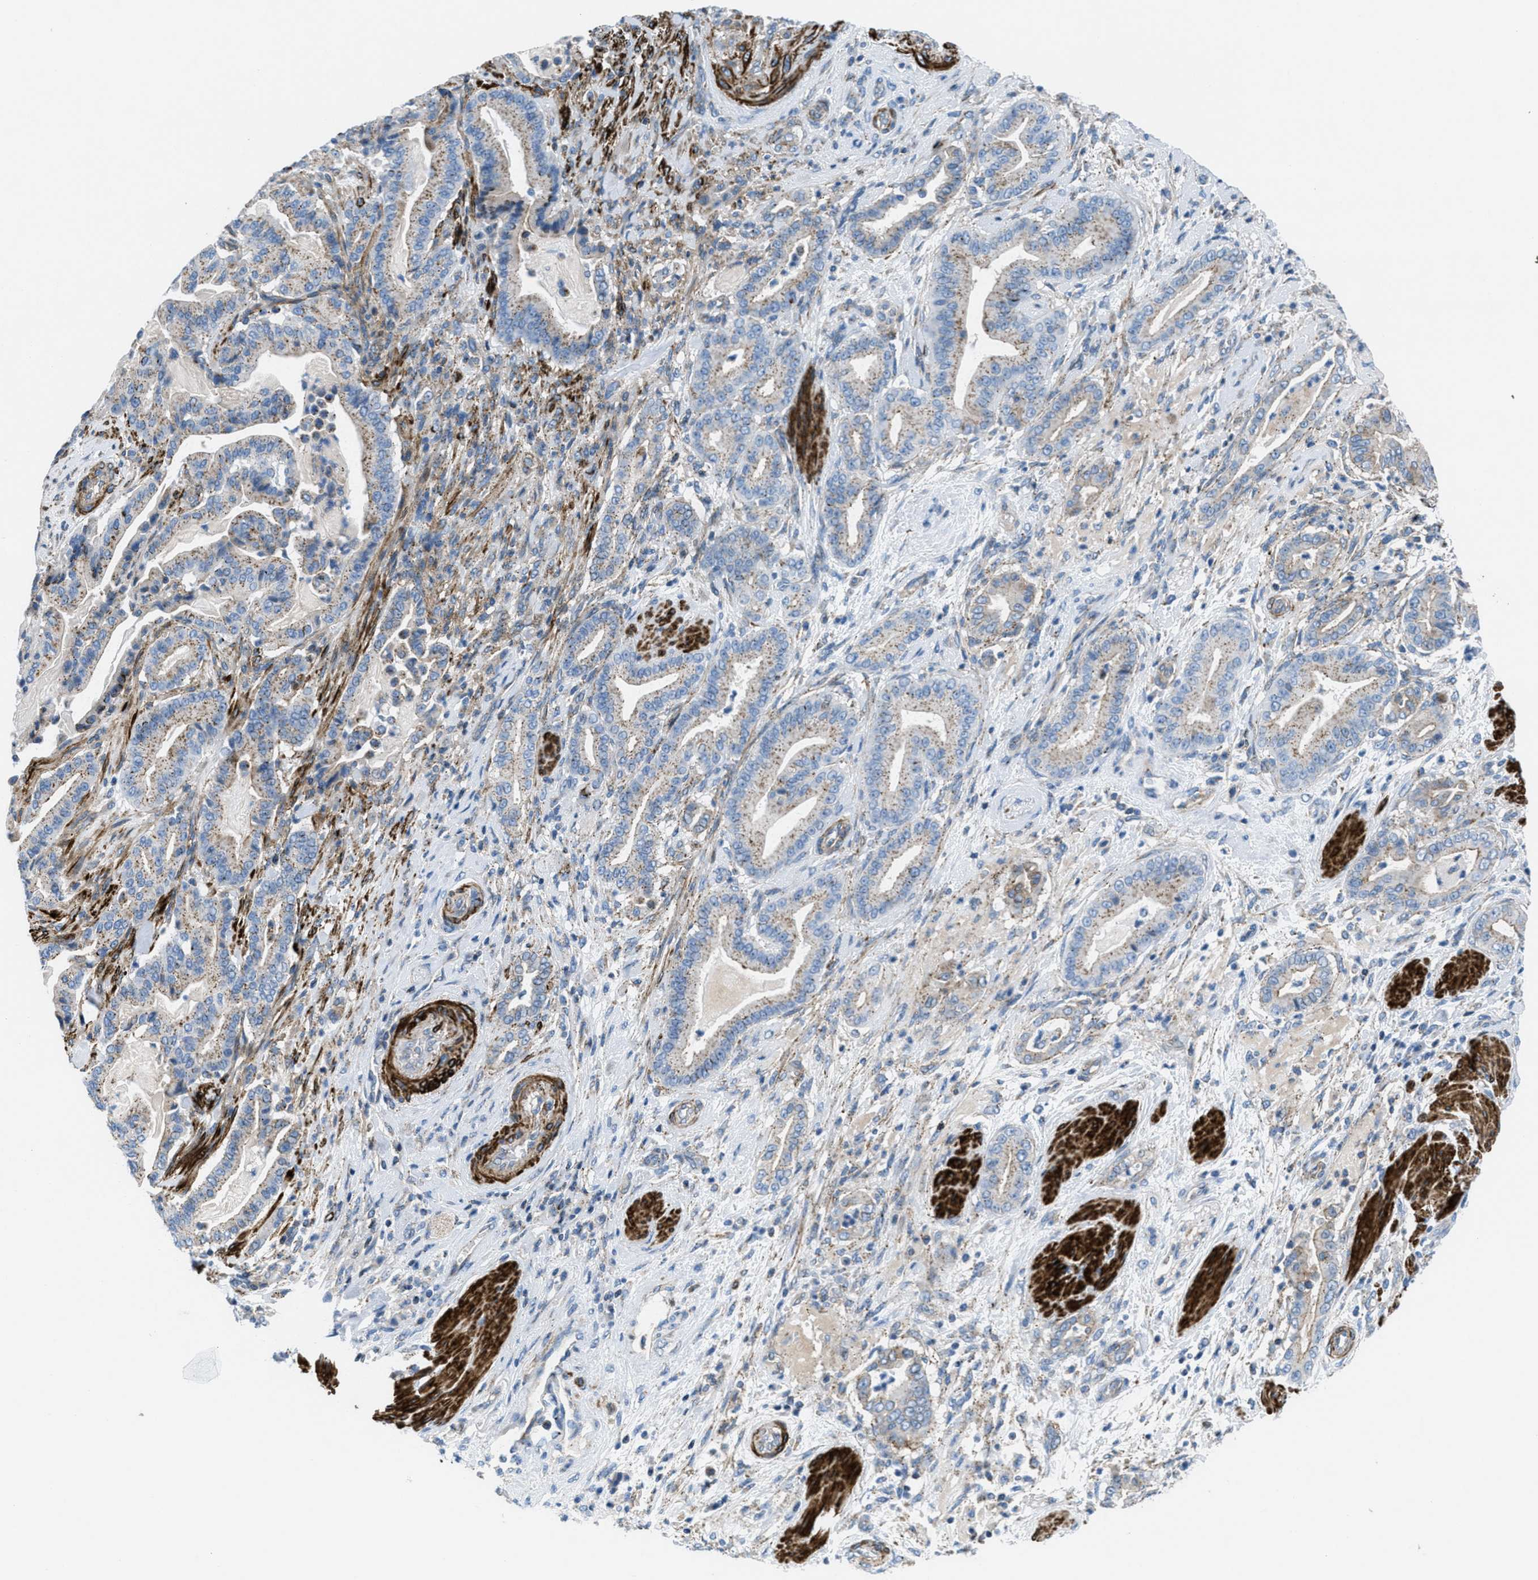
{"staining": {"intensity": "weak", "quantity": ">75%", "location": "cytoplasmic/membranous"}, "tissue": "pancreatic cancer", "cell_type": "Tumor cells", "image_type": "cancer", "snomed": [{"axis": "morphology", "description": "Normal tissue, NOS"}, {"axis": "morphology", "description": "Adenocarcinoma, NOS"}, {"axis": "topography", "description": "Pancreas"}], "caption": "Immunohistochemical staining of pancreatic cancer (adenocarcinoma) exhibits low levels of weak cytoplasmic/membranous protein staining in about >75% of tumor cells. (Stains: DAB in brown, nuclei in blue, Microscopy: brightfield microscopy at high magnification).", "gene": "MFSD13A", "patient": {"sex": "male", "age": 63}}